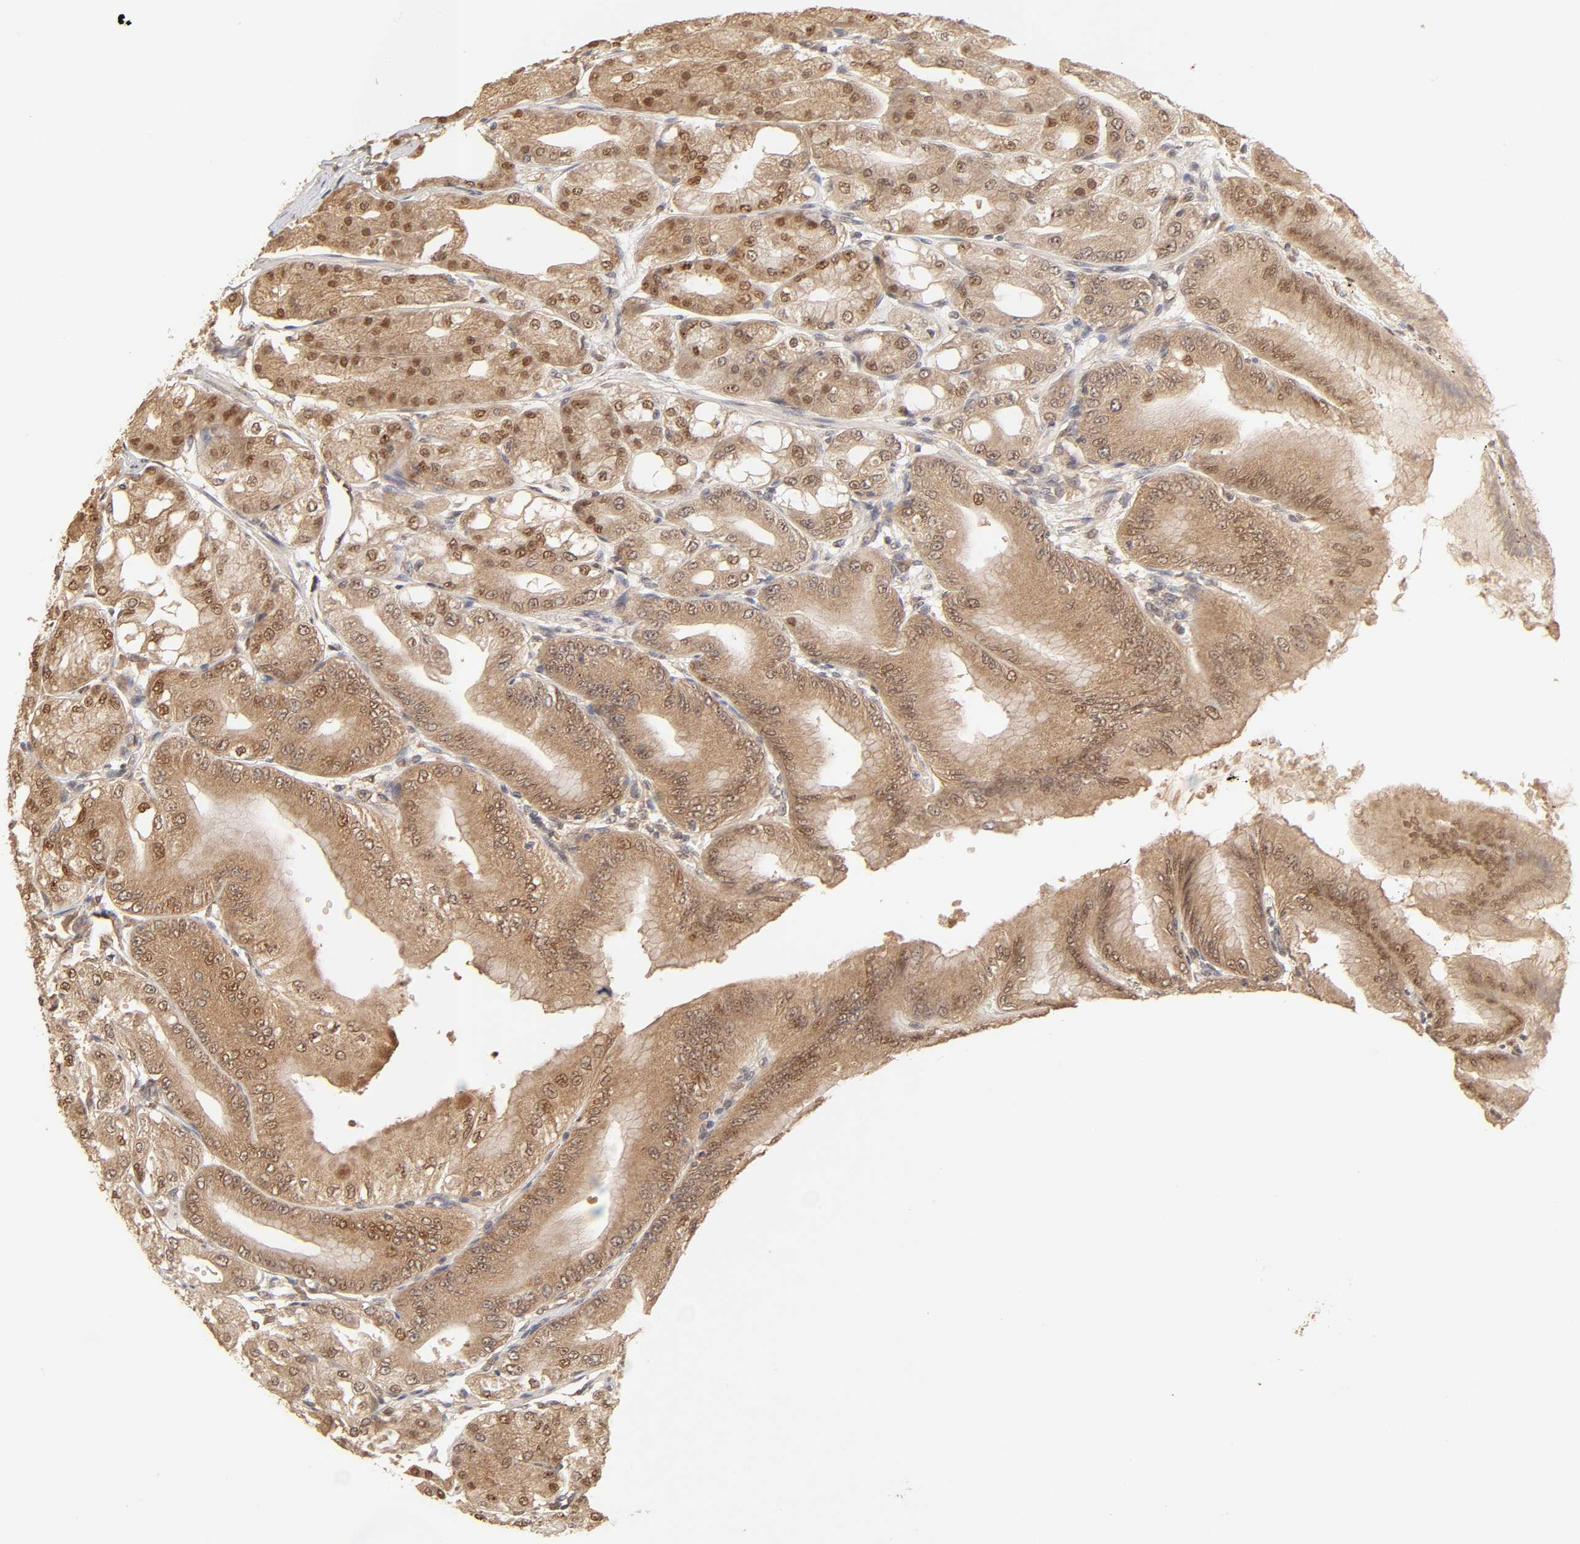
{"staining": {"intensity": "moderate", "quantity": ">75%", "location": "cytoplasmic/membranous"}, "tissue": "stomach", "cell_type": "Glandular cells", "image_type": "normal", "snomed": [{"axis": "morphology", "description": "Normal tissue, NOS"}, {"axis": "topography", "description": "Stomach, lower"}], "caption": "High-magnification brightfield microscopy of unremarkable stomach stained with DAB (brown) and counterstained with hematoxylin (blue). glandular cells exhibit moderate cytoplasmic/membranous positivity is appreciated in about>75% of cells. The staining was performed using DAB to visualize the protein expression in brown, while the nuclei were stained in blue with hematoxylin (Magnification: 20x).", "gene": "MAPK1", "patient": {"sex": "male", "age": 71}}